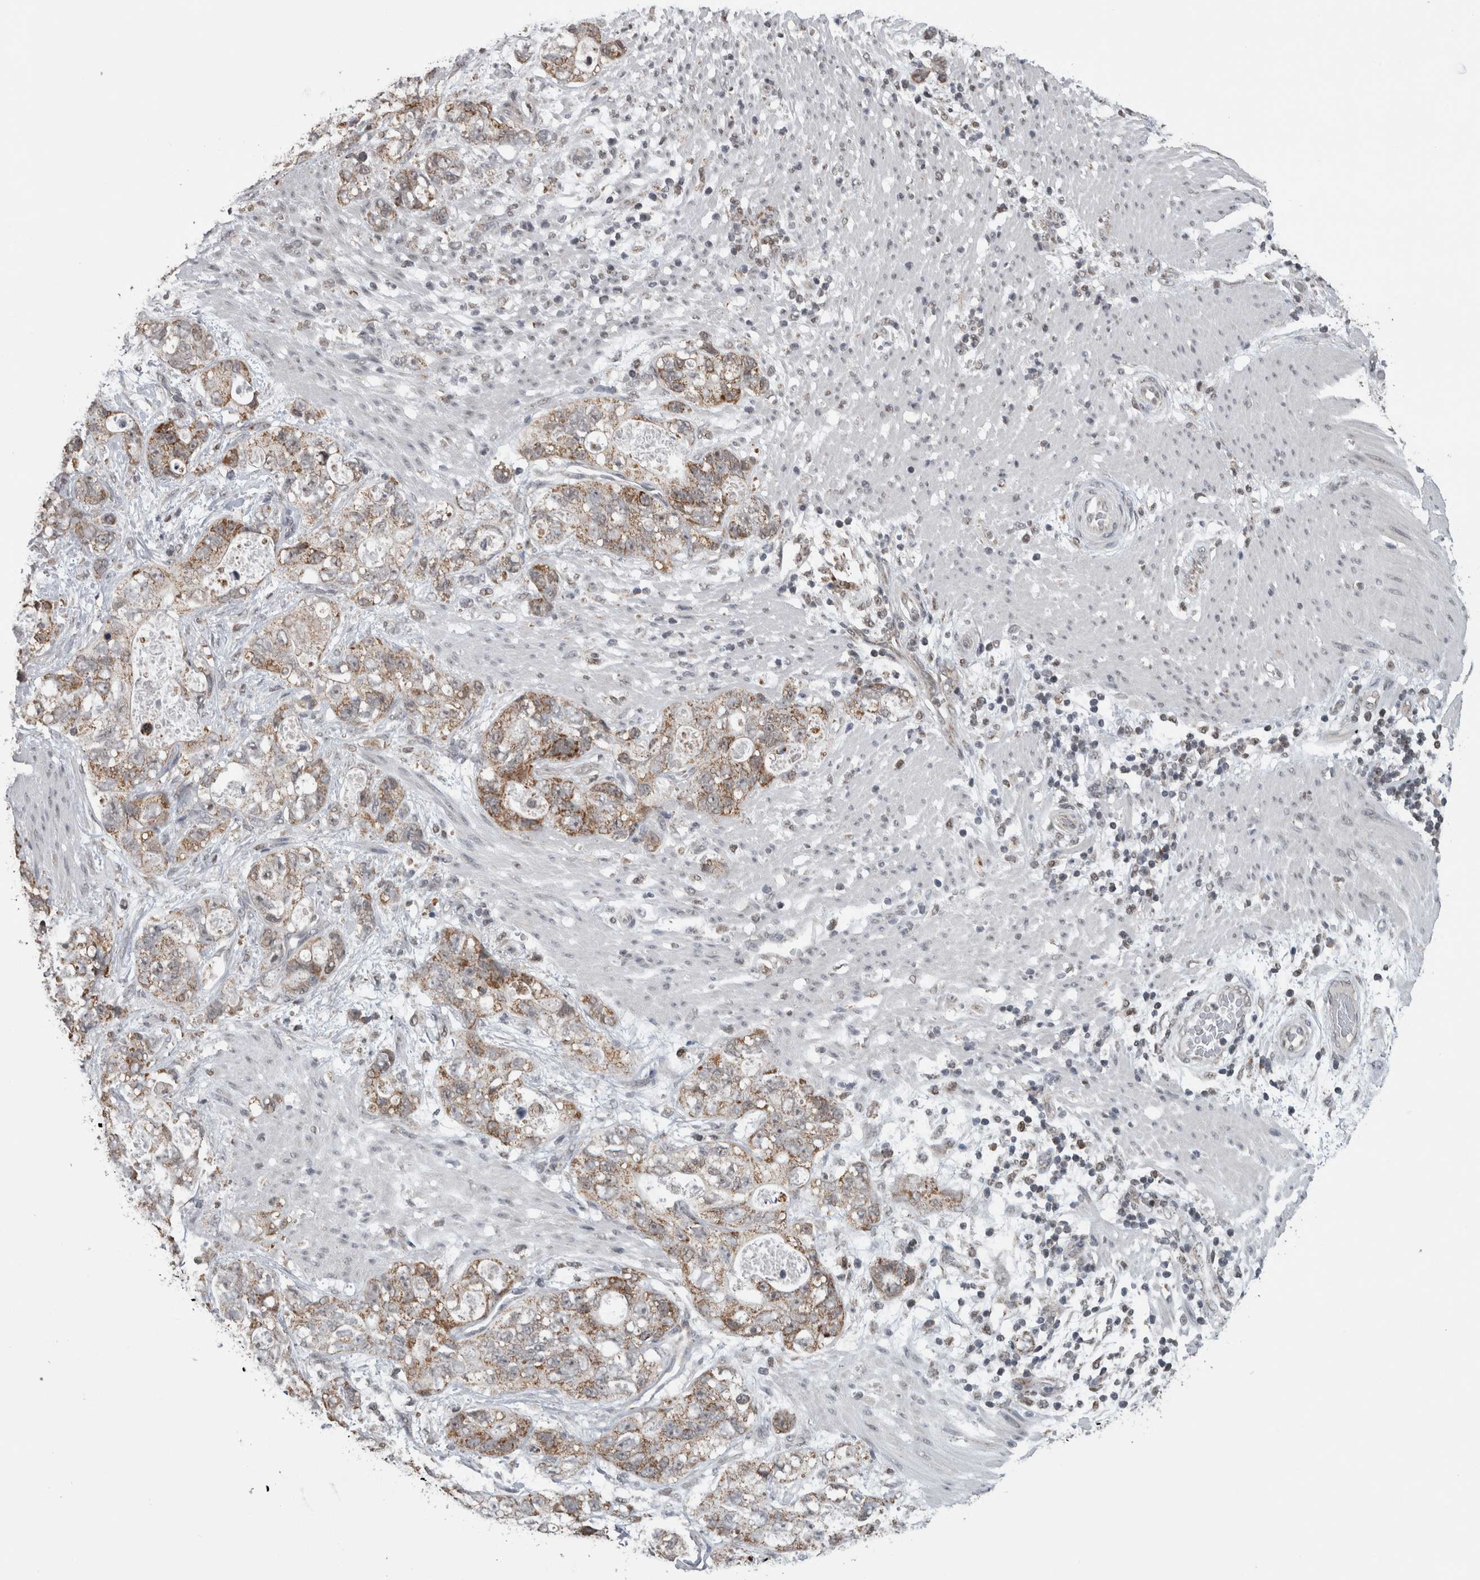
{"staining": {"intensity": "moderate", "quantity": ">75%", "location": "cytoplasmic/membranous"}, "tissue": "stomach cancer", "cell_type": "Tumor cells", "image_type": "cancer", "snomed": [{"axis": "morphology", "description": "Normal tissue, NOS"}, {"axis": "morphology", "description": "Adenocarcinoma, NOS"}, {"axis": "topography", "description": "Stomach"}], "caption": "Protein expression analysis of human adenocarcinoma (stomach) reveals moderate cytoplasmic/membranous expression in about >75% of tumor cells. The staining was performed using DAB (3,3'-diaminobenzidine), with brown indicating positive protein expression. Nuclei are stained blue with hematoxylin.", "gene": "OR2K2", "patient": {"sex": "female", "age": 89}}